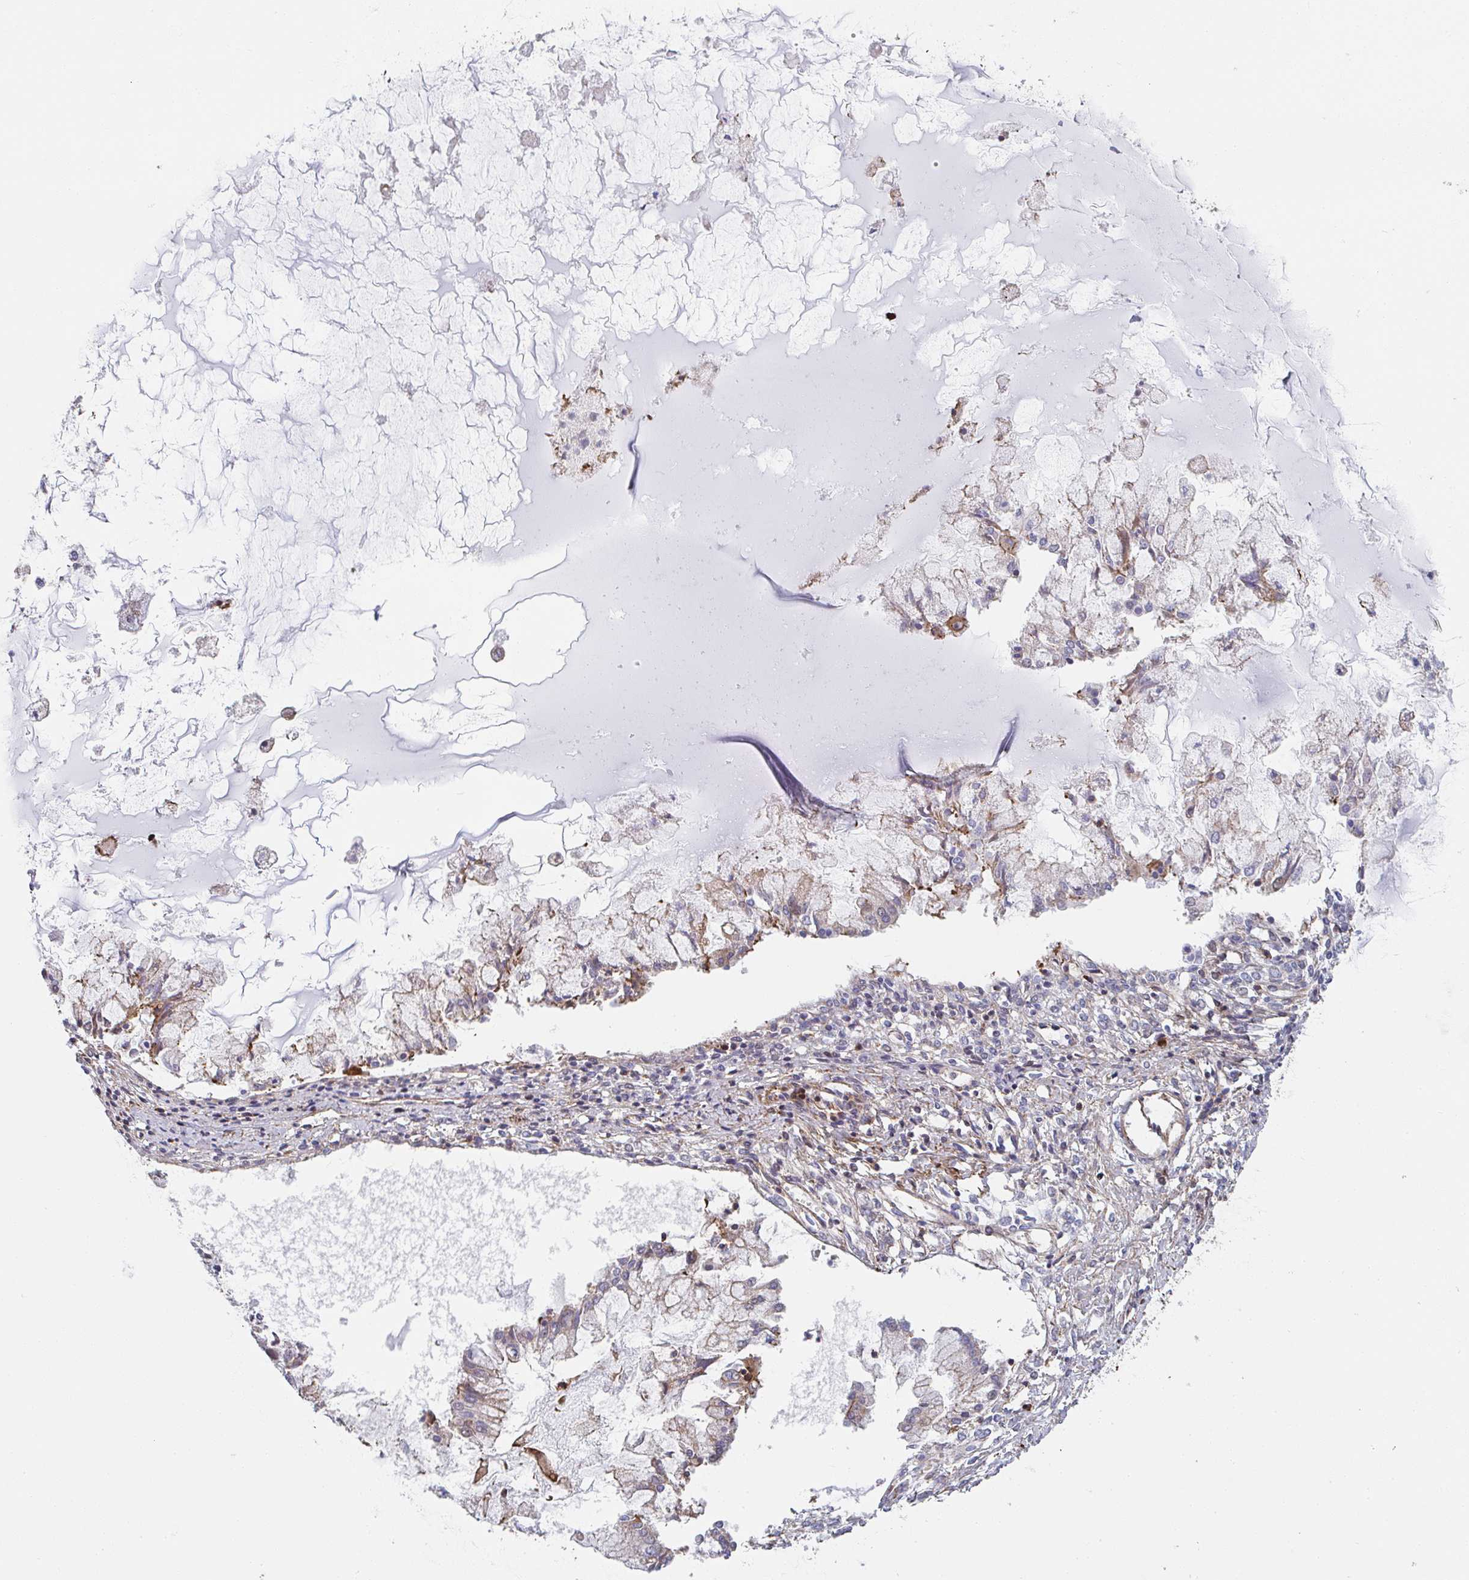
{"staining": {"intensity": "moderate", "quantity": "25%-75%", "location": "cytoplasmic/membranous"}, "tissue": "ovarian cancer", "cell_type": "Tumor cells", "image_type": "cancer", "snomed": [{"axis": "morphology", "description": "Cystadenocarcinoma, mucinous, NOS"}, {"axis": "topography", "description": "Ovary"}], "caption": "Ovarian cancer (mucinous cystadenocarcinoma) stained for a protein (brown) reveals moderate cytoplasmic/membranous positive staining in approximately 25%-75% of tumor cells.", "gene": "FZD2", "patient": {"sex": "female", "age": 34}}